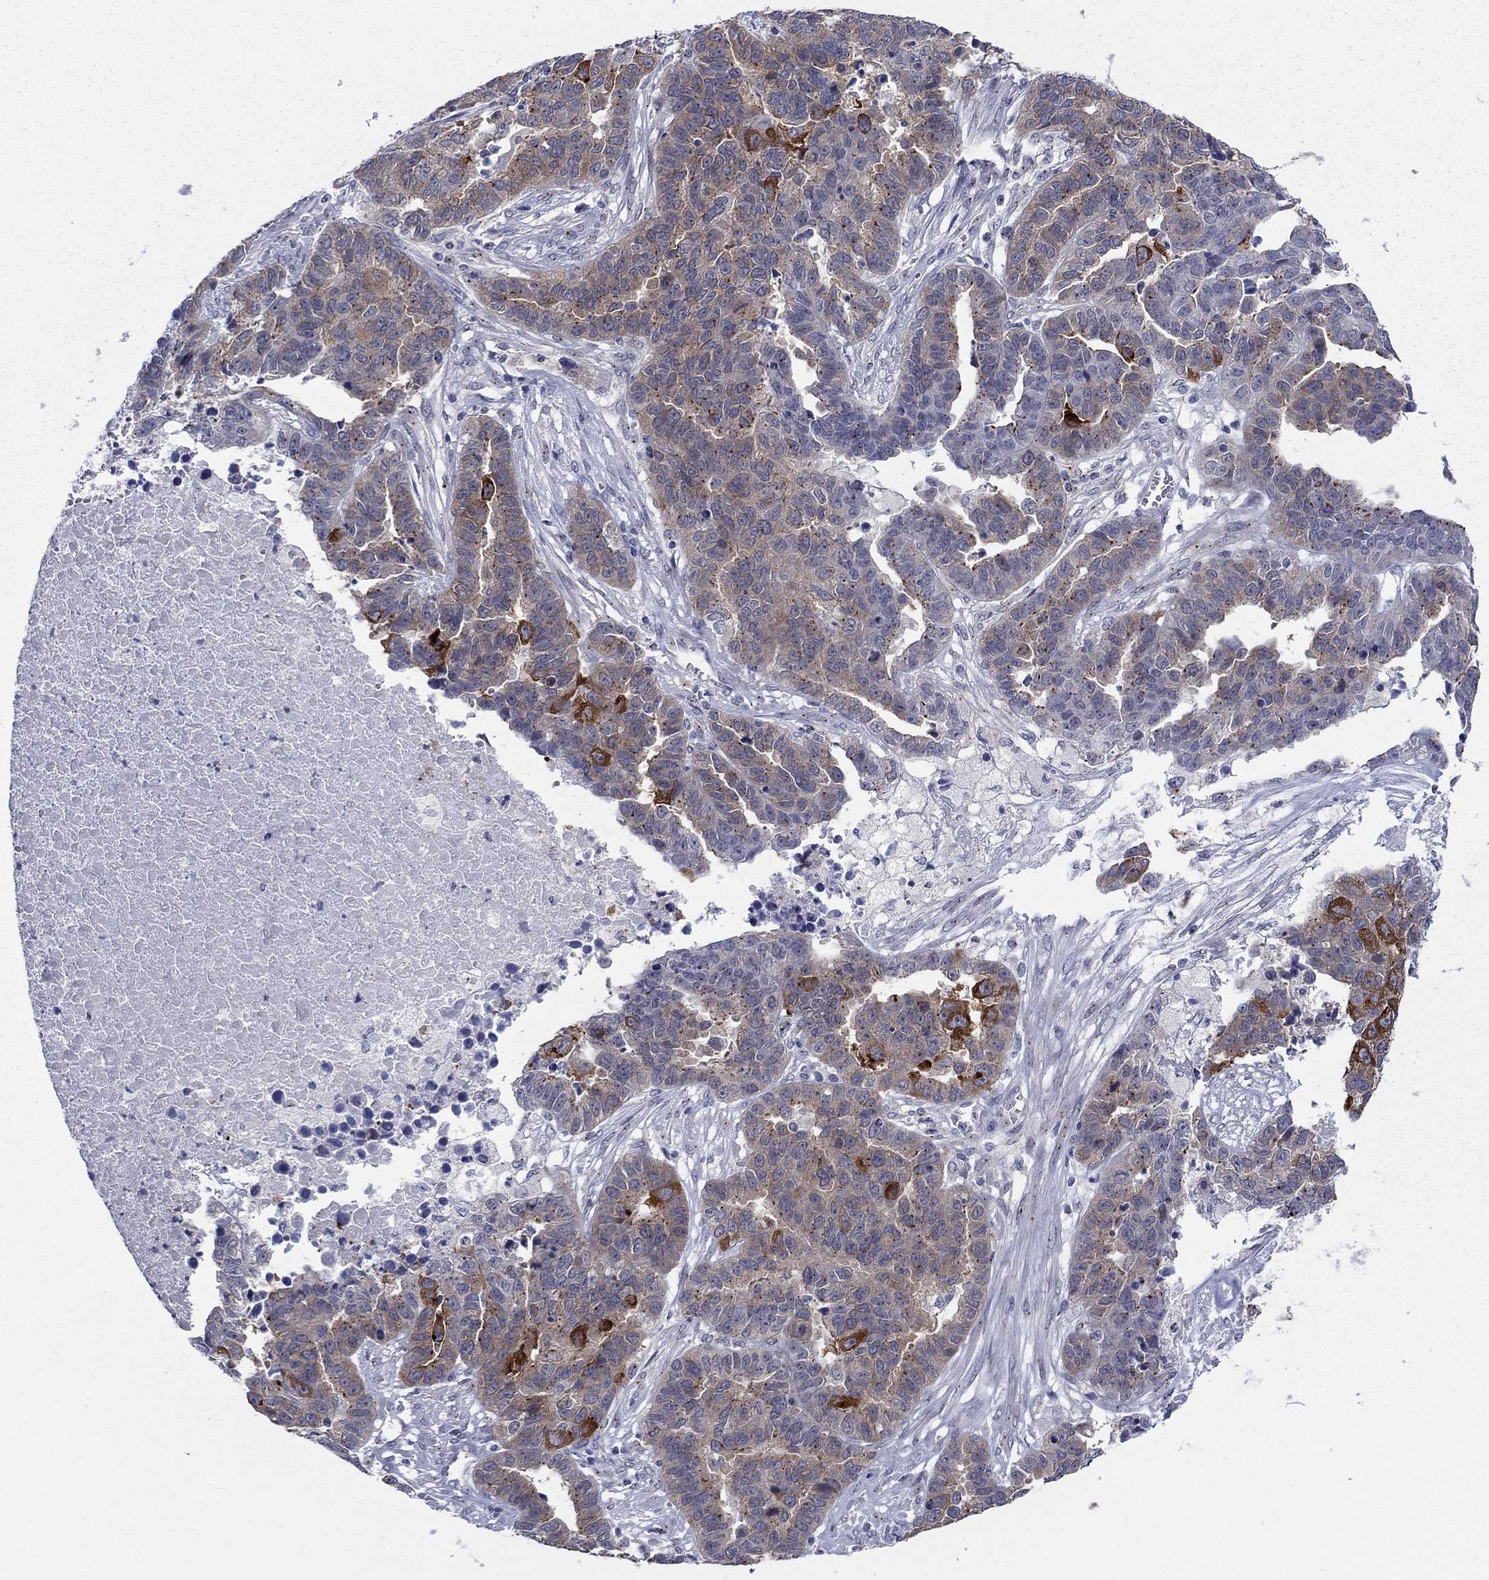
{"staining": {"intensity": "strong", "quantity": "<25%", "location": "cytoplasmic/membranous"}, "tissue": "ovarian cancer", "cell_type": "Tumor cells", "image_type": "cancer", "snomed": [{"axis": "morphology", "description": "Cystadenocarcinoma, serous, NOS"}, {"axis": "topography", "description": "Ovary"}], "caption": "Immunohistochemical staining of human ovarian cancer (serous cystadenocarcinoma) reveals strong cytoplasmic/membranous protein expression in about <25% of tumor cells. (DAB IHC, brown staining for protein, blue staining for nuclei).", "gene": "CEP43", "patient": {"sex": "female", "age": 87}}